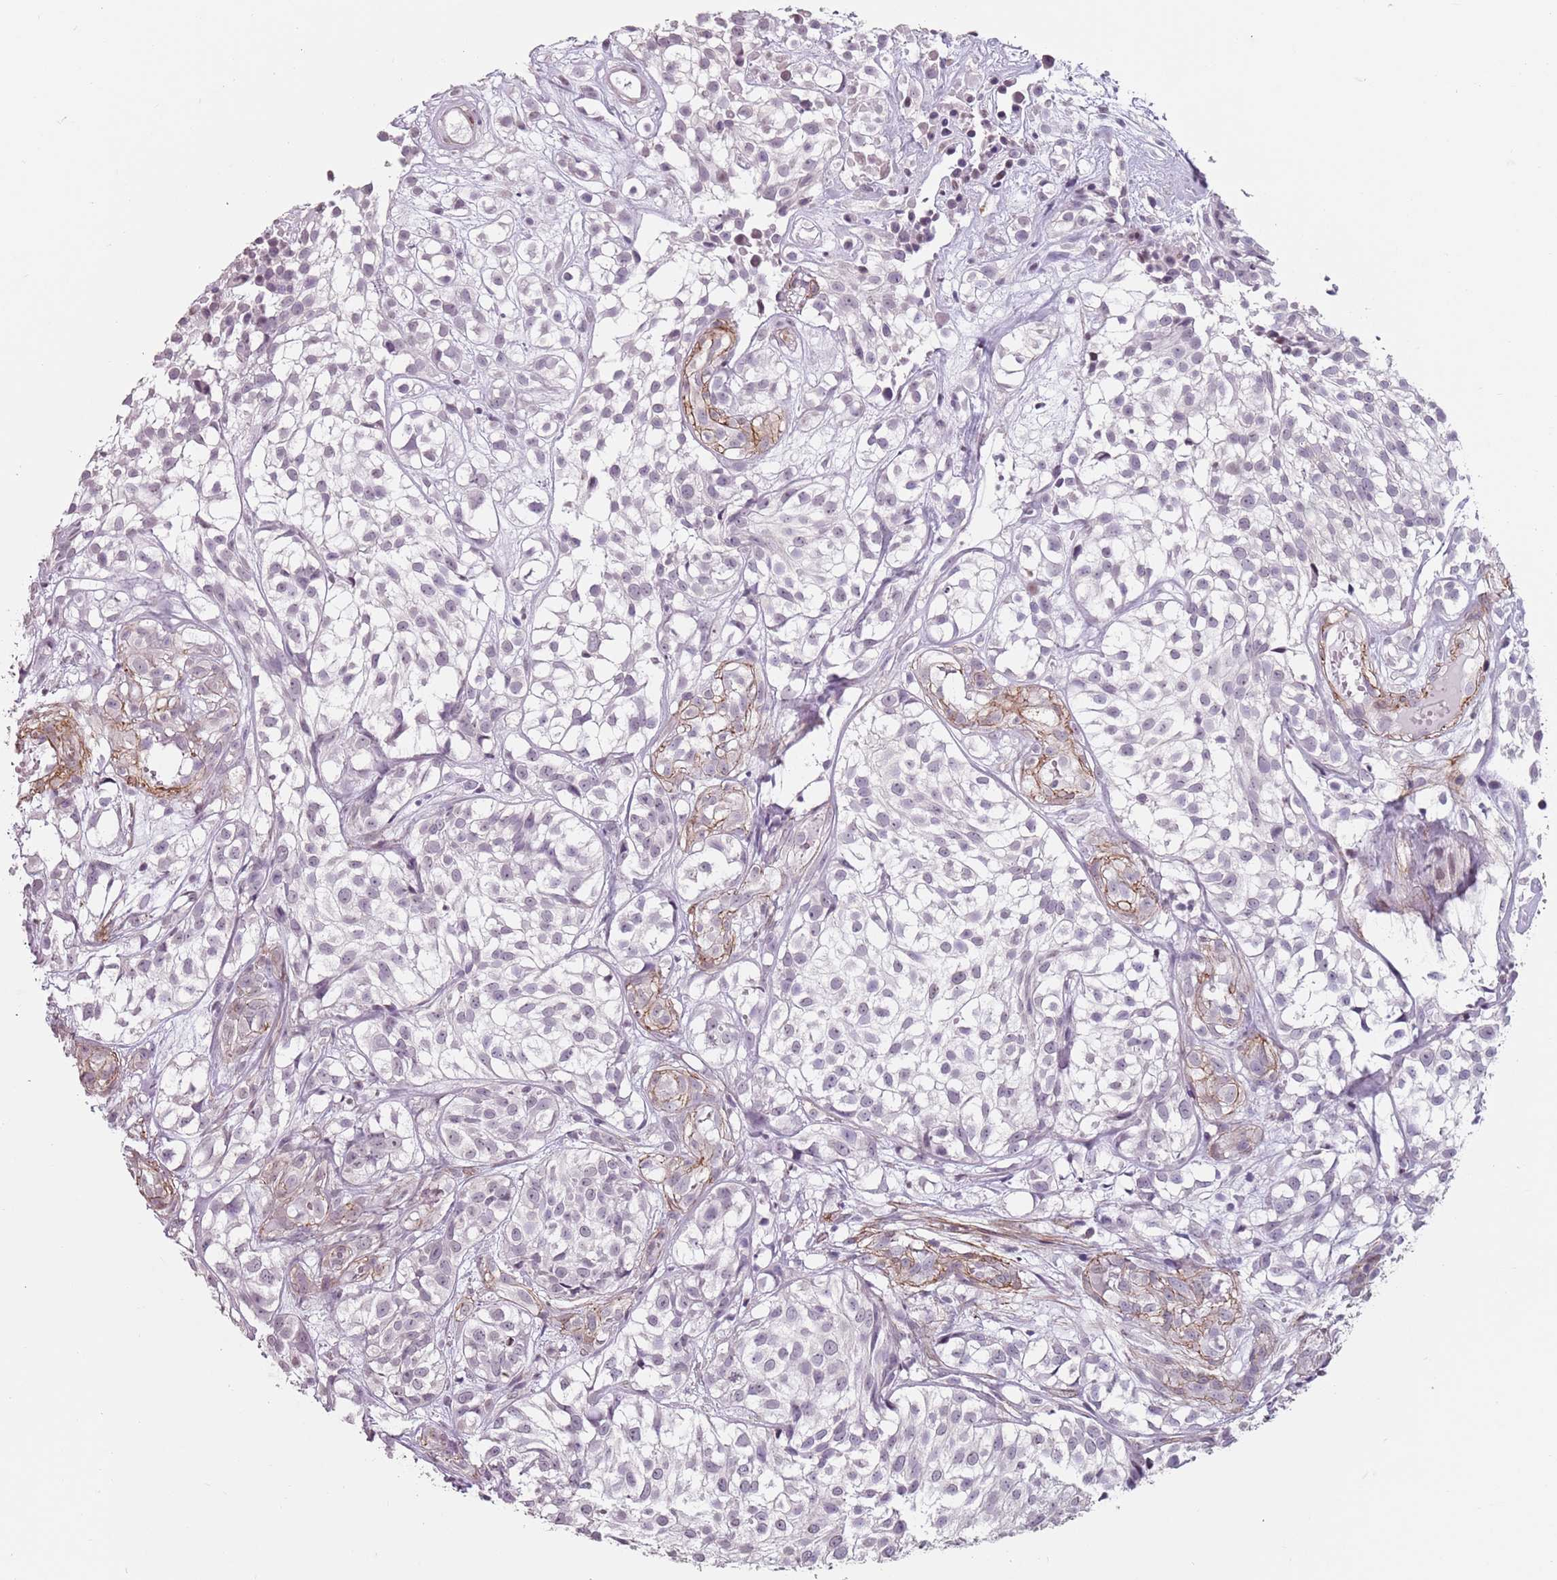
{"staining": {"intensity": "negative", "quantity": "none", "location": "none"}, "tissue": "urothelial cancer", "cell_type": "Tumor cells", "image_type": "cancer", "snomed": [{"axis": "morphology", "description": "Urothelial carcinoma, High grade"}, {"axis": "topography", "description": "Urinary bladder"}], "caption": "High magnification brightfield microscopy of urothelial cancer stained with DAB (3,3'-diaminobenzidine) (brown) and counterstained with hematoxylin (blue): tumor cells show no significant positivity.", "gene": "TMC4", "patient": {"sex": "male", "age": 56}}